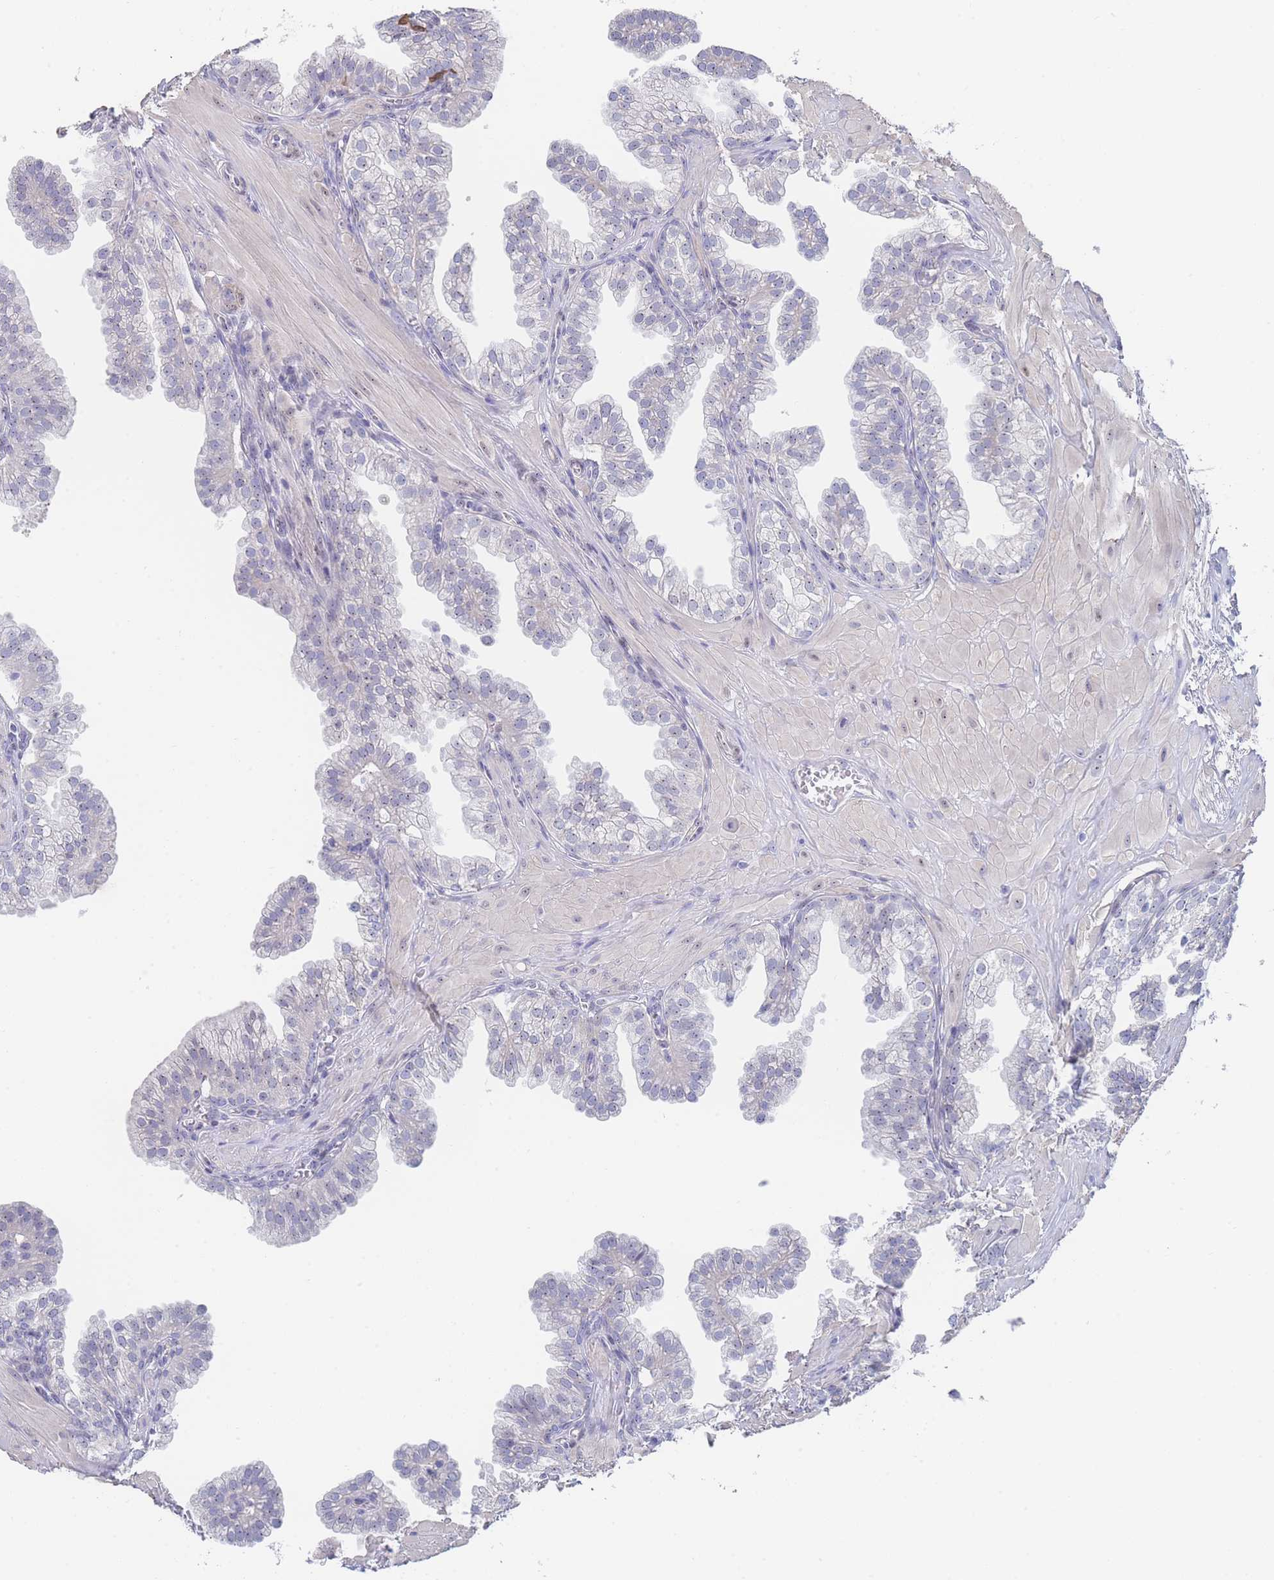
{"staining": {"intensity": "negative", "quantity": "none", "location": "none"}, "tissue": "prostate", "cell_type": "Glandular cells", "image_type": "normal", "snomed": [{"axis": "morphology", "description": "Normal tissue, NOS"}, {"axis": "topography", "description": "Prostate"}, {"axis": "topography", "description": "Peripheral nerve tissue"}], "caption": "High magnification brightfield microscopy of normal prostate stained with DAB (brown) and counterstained with hematoxylin (blue): glandular cells show no significant staining. (Stains: DAB IHC with hematoxylin counter stain, Microscopy: brightfield microscopy at high magnification).", "gene": "ZNF142", "patient": {"sex": "male", "age": 55}}